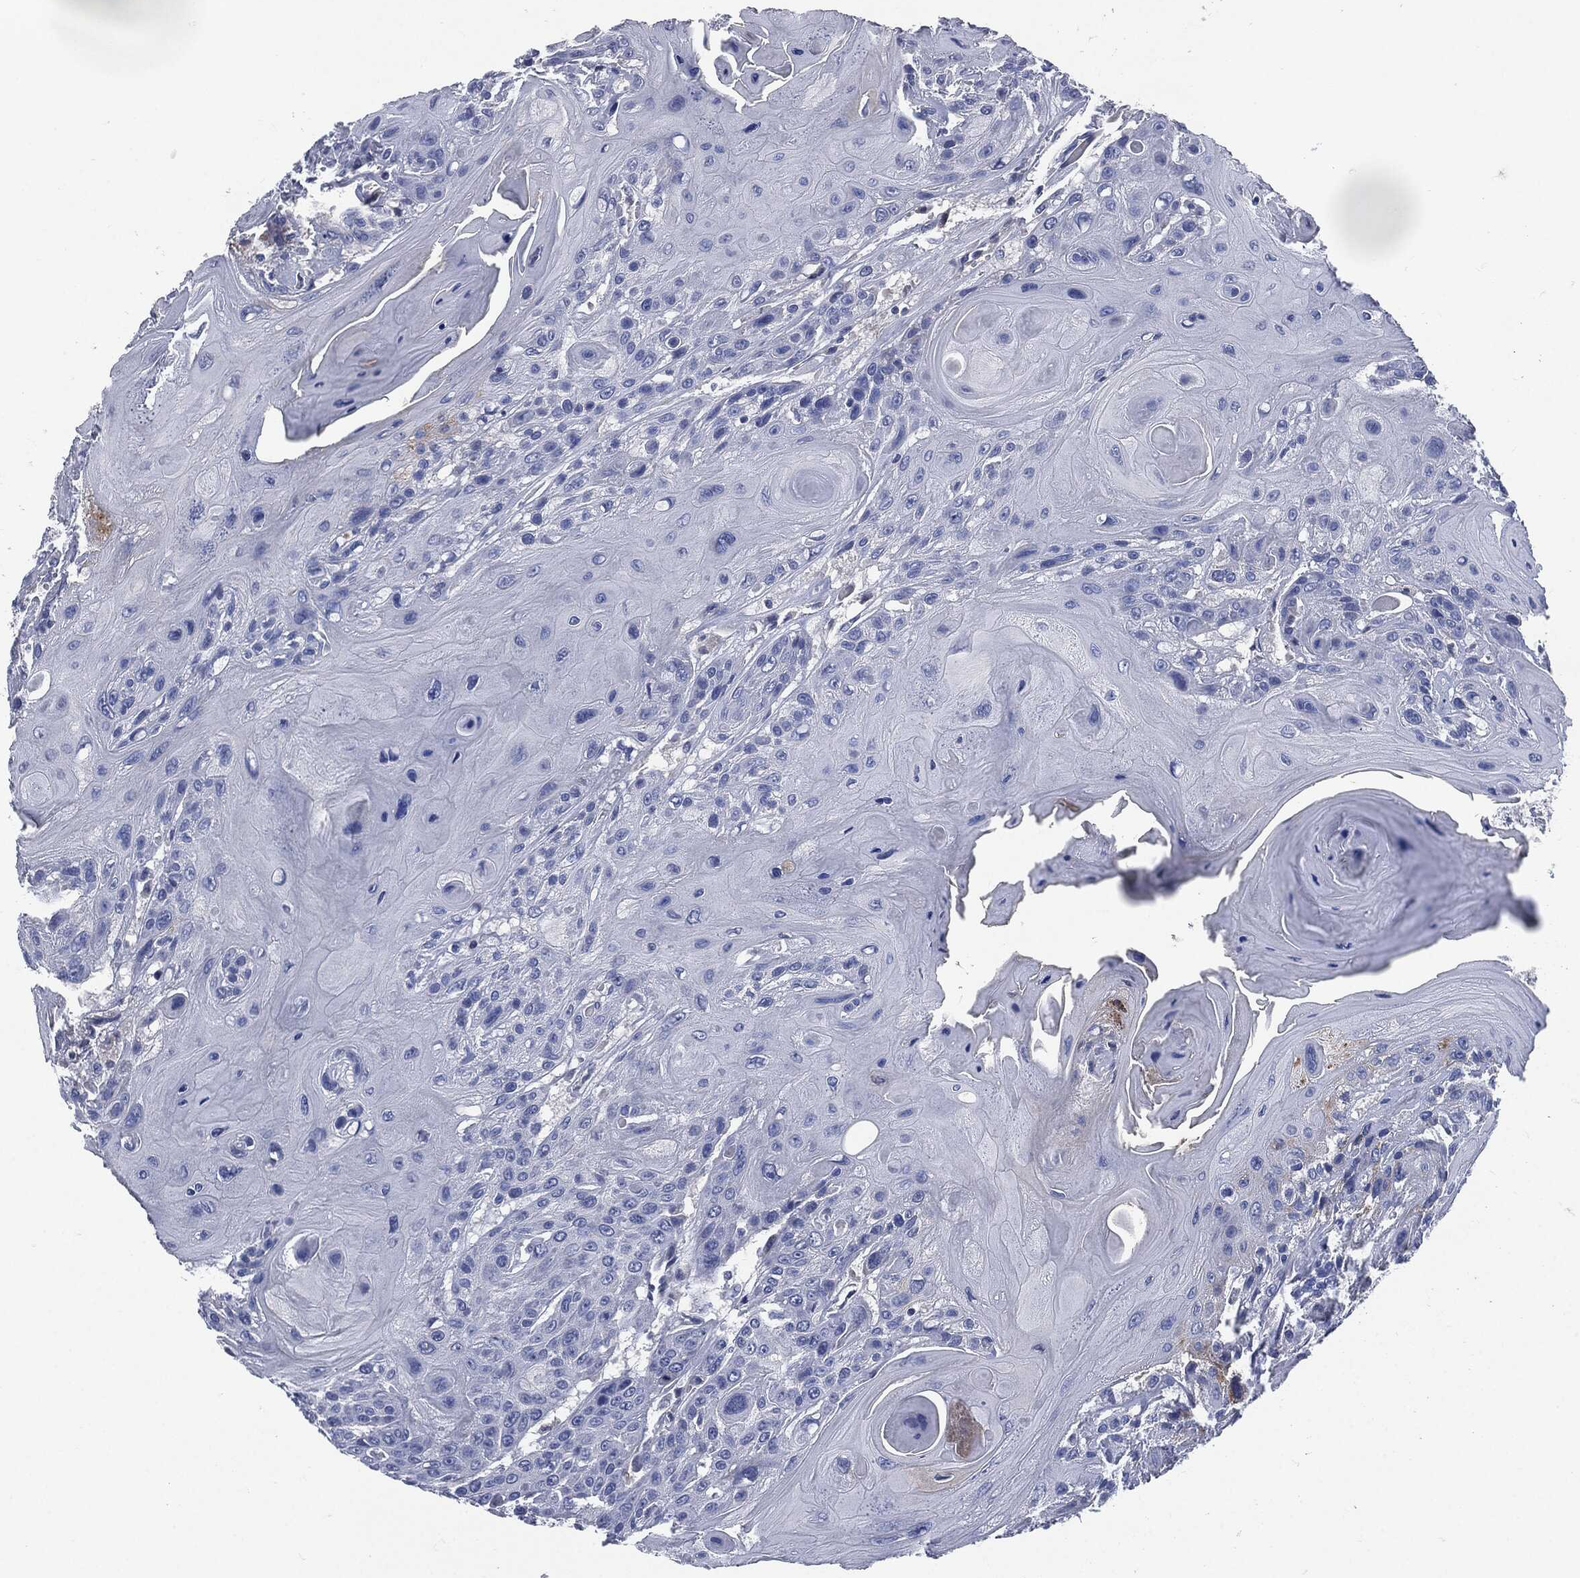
{"staining": {"intensity": "negative", "quantity": "none", "location": "none"}, "tissue": "head and neck cancer", "cell_type": "Tumor cells", "image_type": "cancer", "snomed": [{"axis": "morphology", "description": "Squamous cell carcinoma, NOS"}, {"axis": "topography", "description": "Head-Neck"}], "caption": "This is an immunohistochemistry (IHC) micrograph of head and neck cancer (squamous cell carcinoma). There is no expression in tumor cells.", "gene": "CD27", "patient": {"sex": "female", "age": 59}}